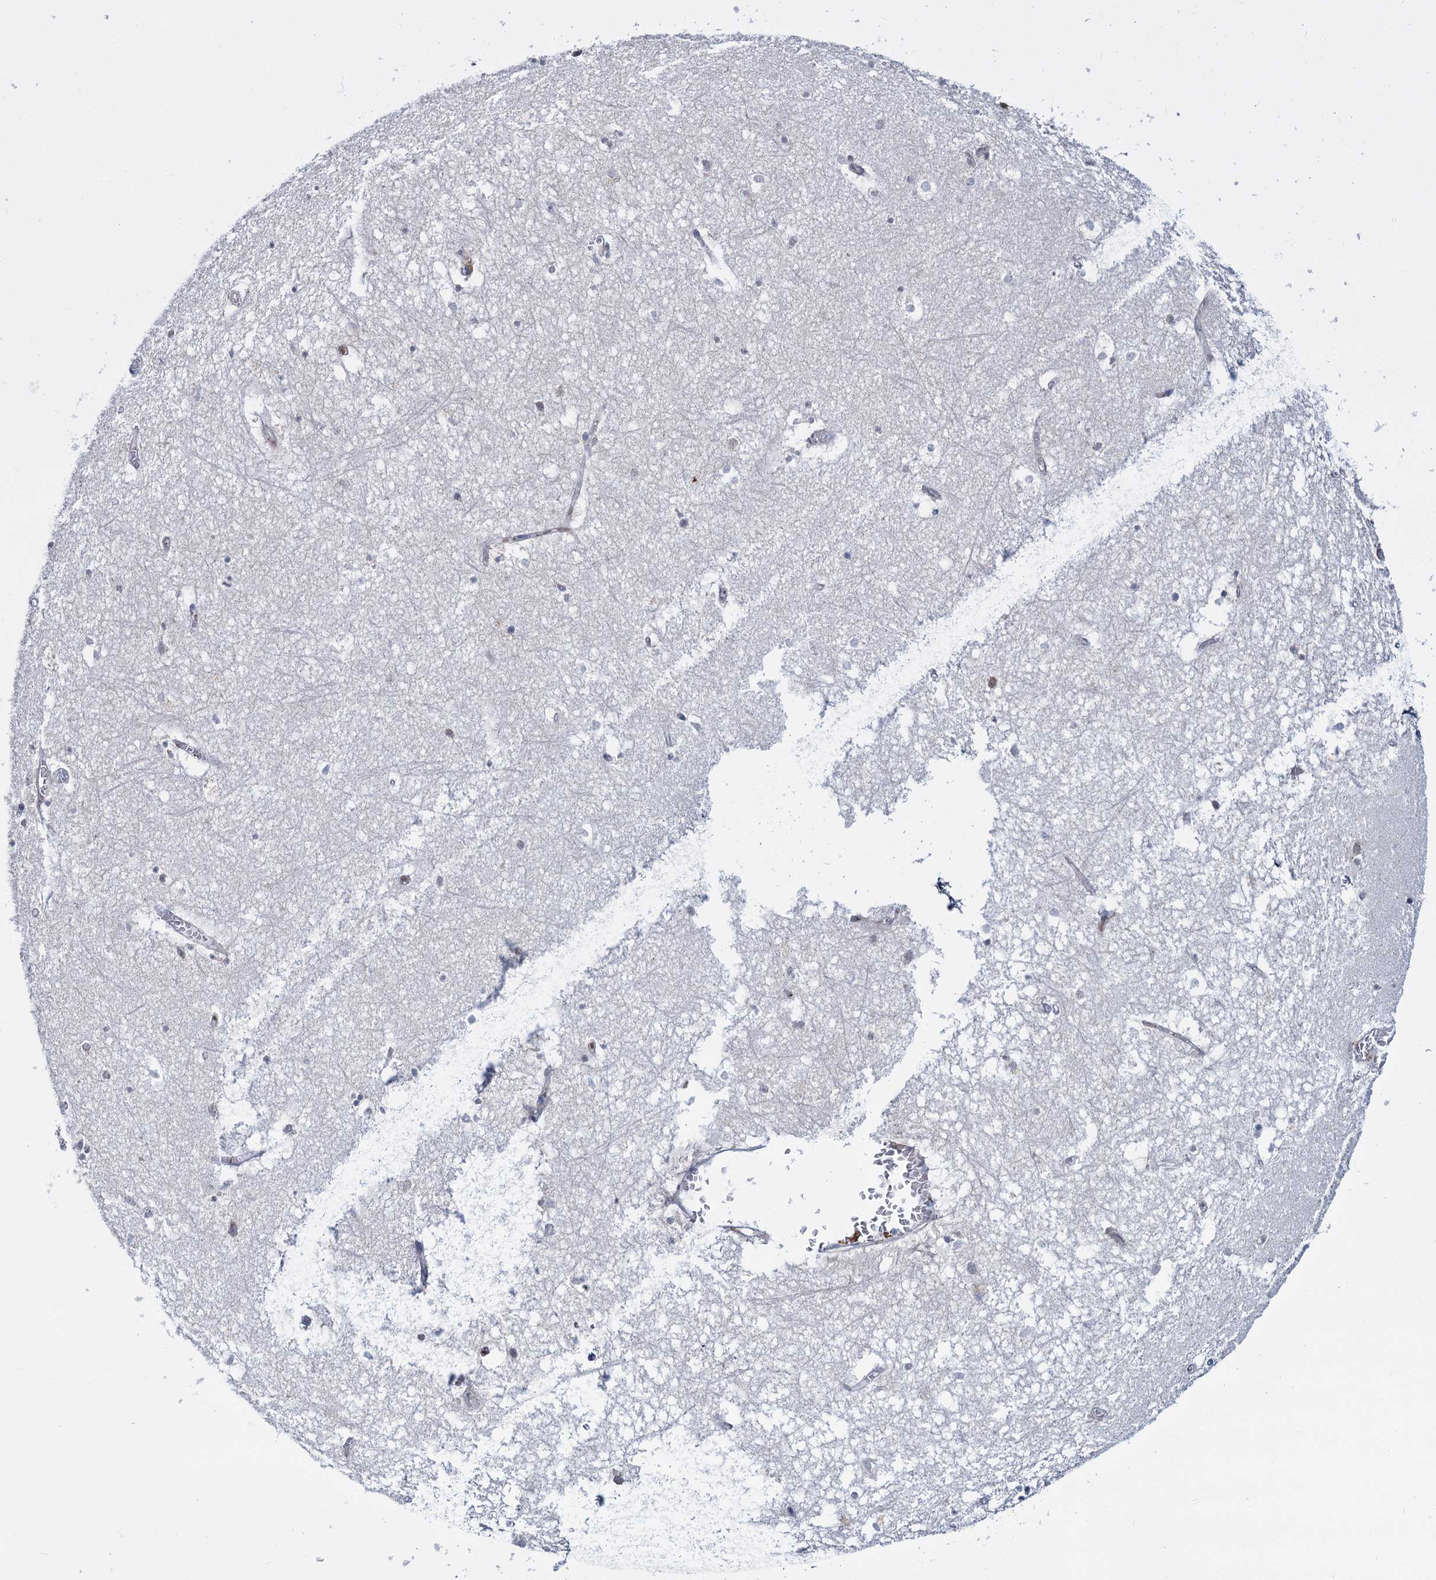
{"staining": {"intensity": "moderate", "quantity": "<25%", "location": "cytoplasmic/membranous"}, "tissue": "hippocampus", "cell_type": "Glial cells", "image_type": "normal", "snomed": [{"axis": "morphology", "description": "Normal tissue, NOS"}, {"axis": "topography", "description": "Hippocampus"}], "caption": "Approximately <25% of glial cells in benign hippocampus reveal moderate cytoplasmic/membranous protein staining as visualized by brown immunohistochemical staining.", "gene": "SUPT20H", "patient": {"sex": "female", "age": 64}}